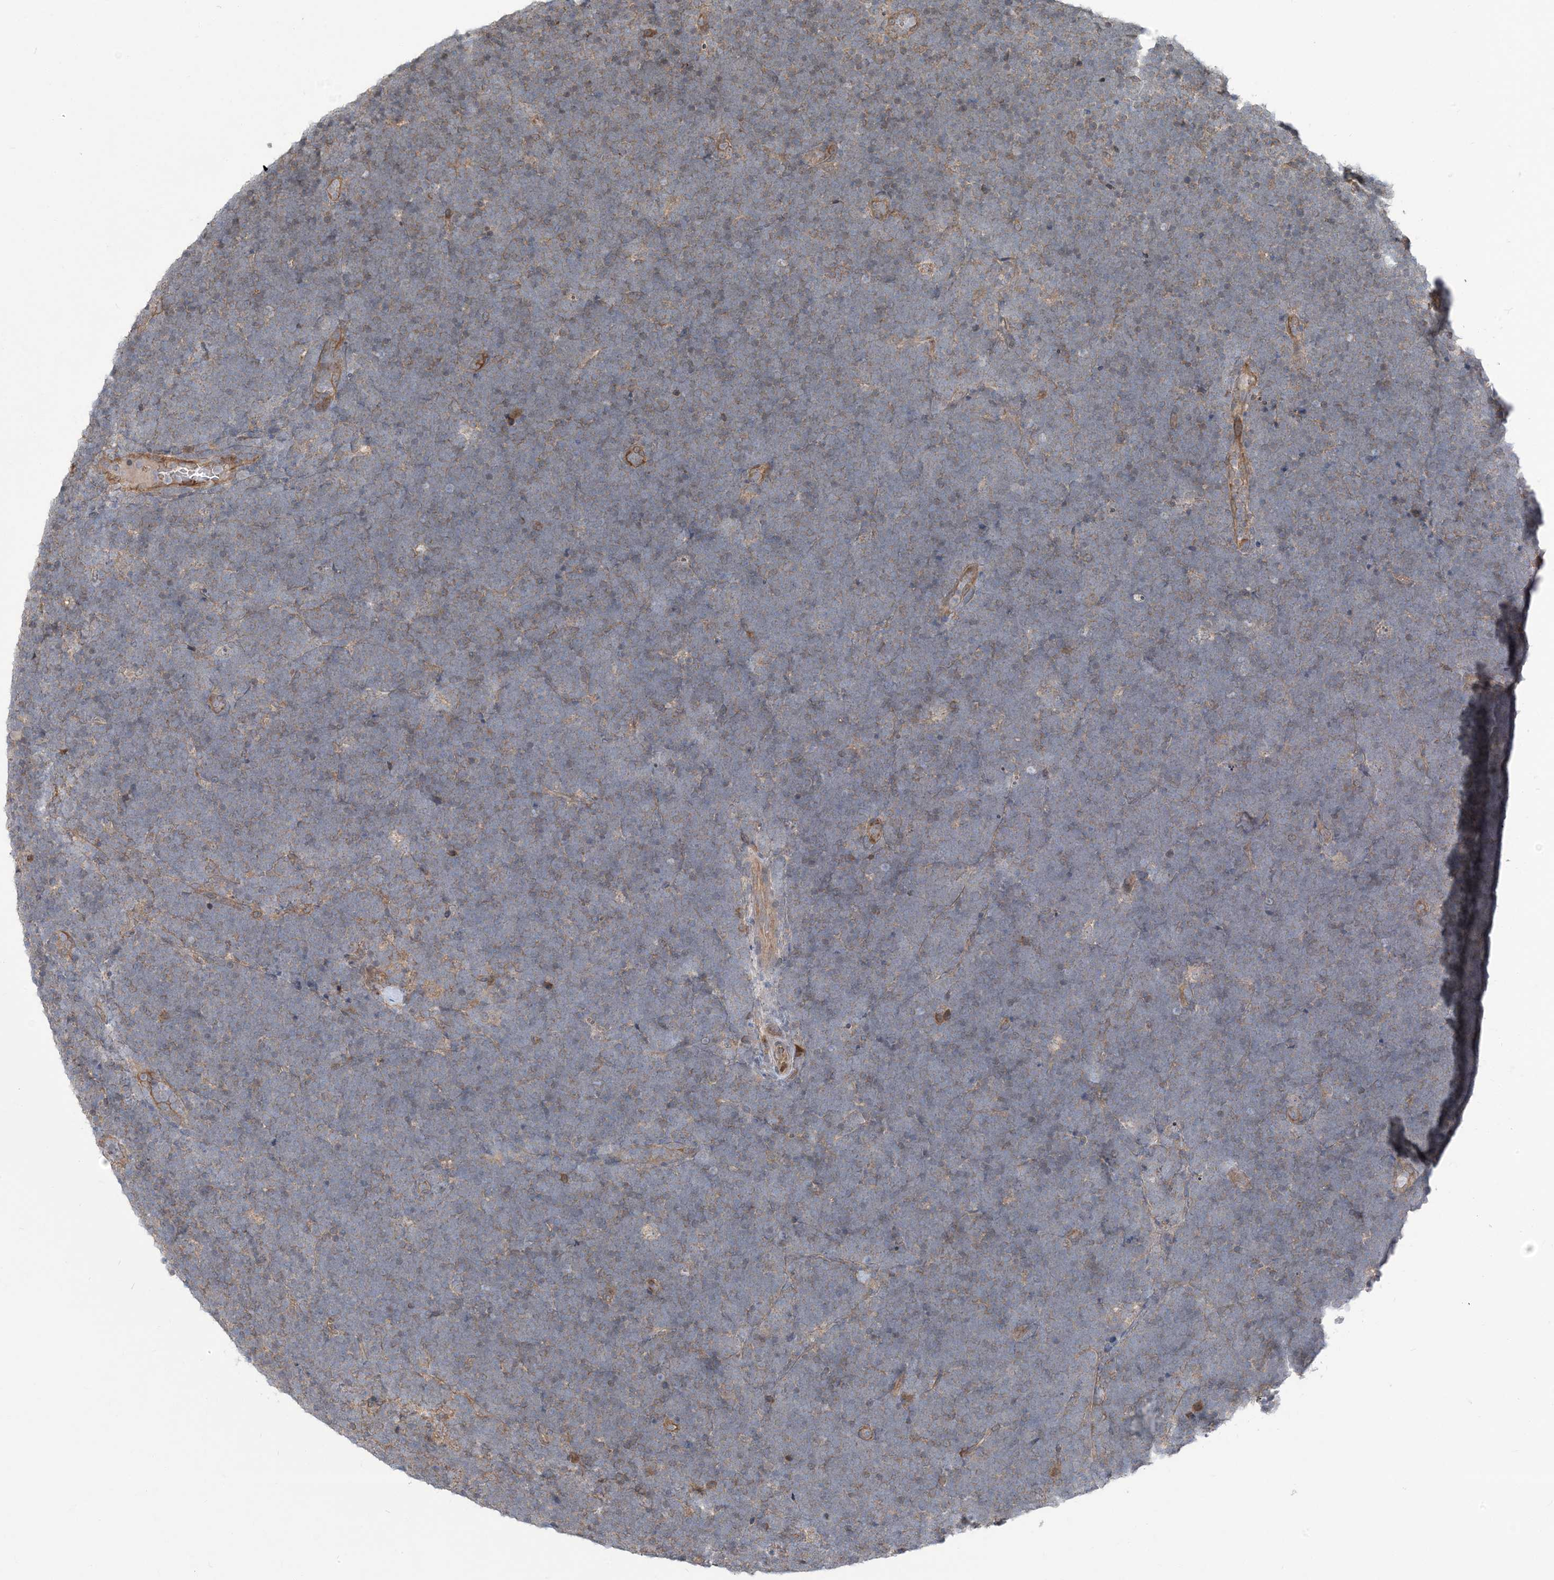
{"staining": {"intensity": "weak", "quantity": "<25%", "location": "cytoplasmic/membranous"}, "tissue": "lymphoma", "cell_type": "Tumor cells", "image_type": "cancer", "snomed": [{"axis": "morphology", "description": "Malignant lymphoma, non-Hodgkin's type, High grade"}, {"axis": "topography", "description": "Lymph node"}], "caption": "Image shows no significant protein positivity in tumor cells of high-grade malignant lymphoma, non-Hodgkin's type.", "gene": "ERI2", "patient": {"sex": "male", "age": 13}}